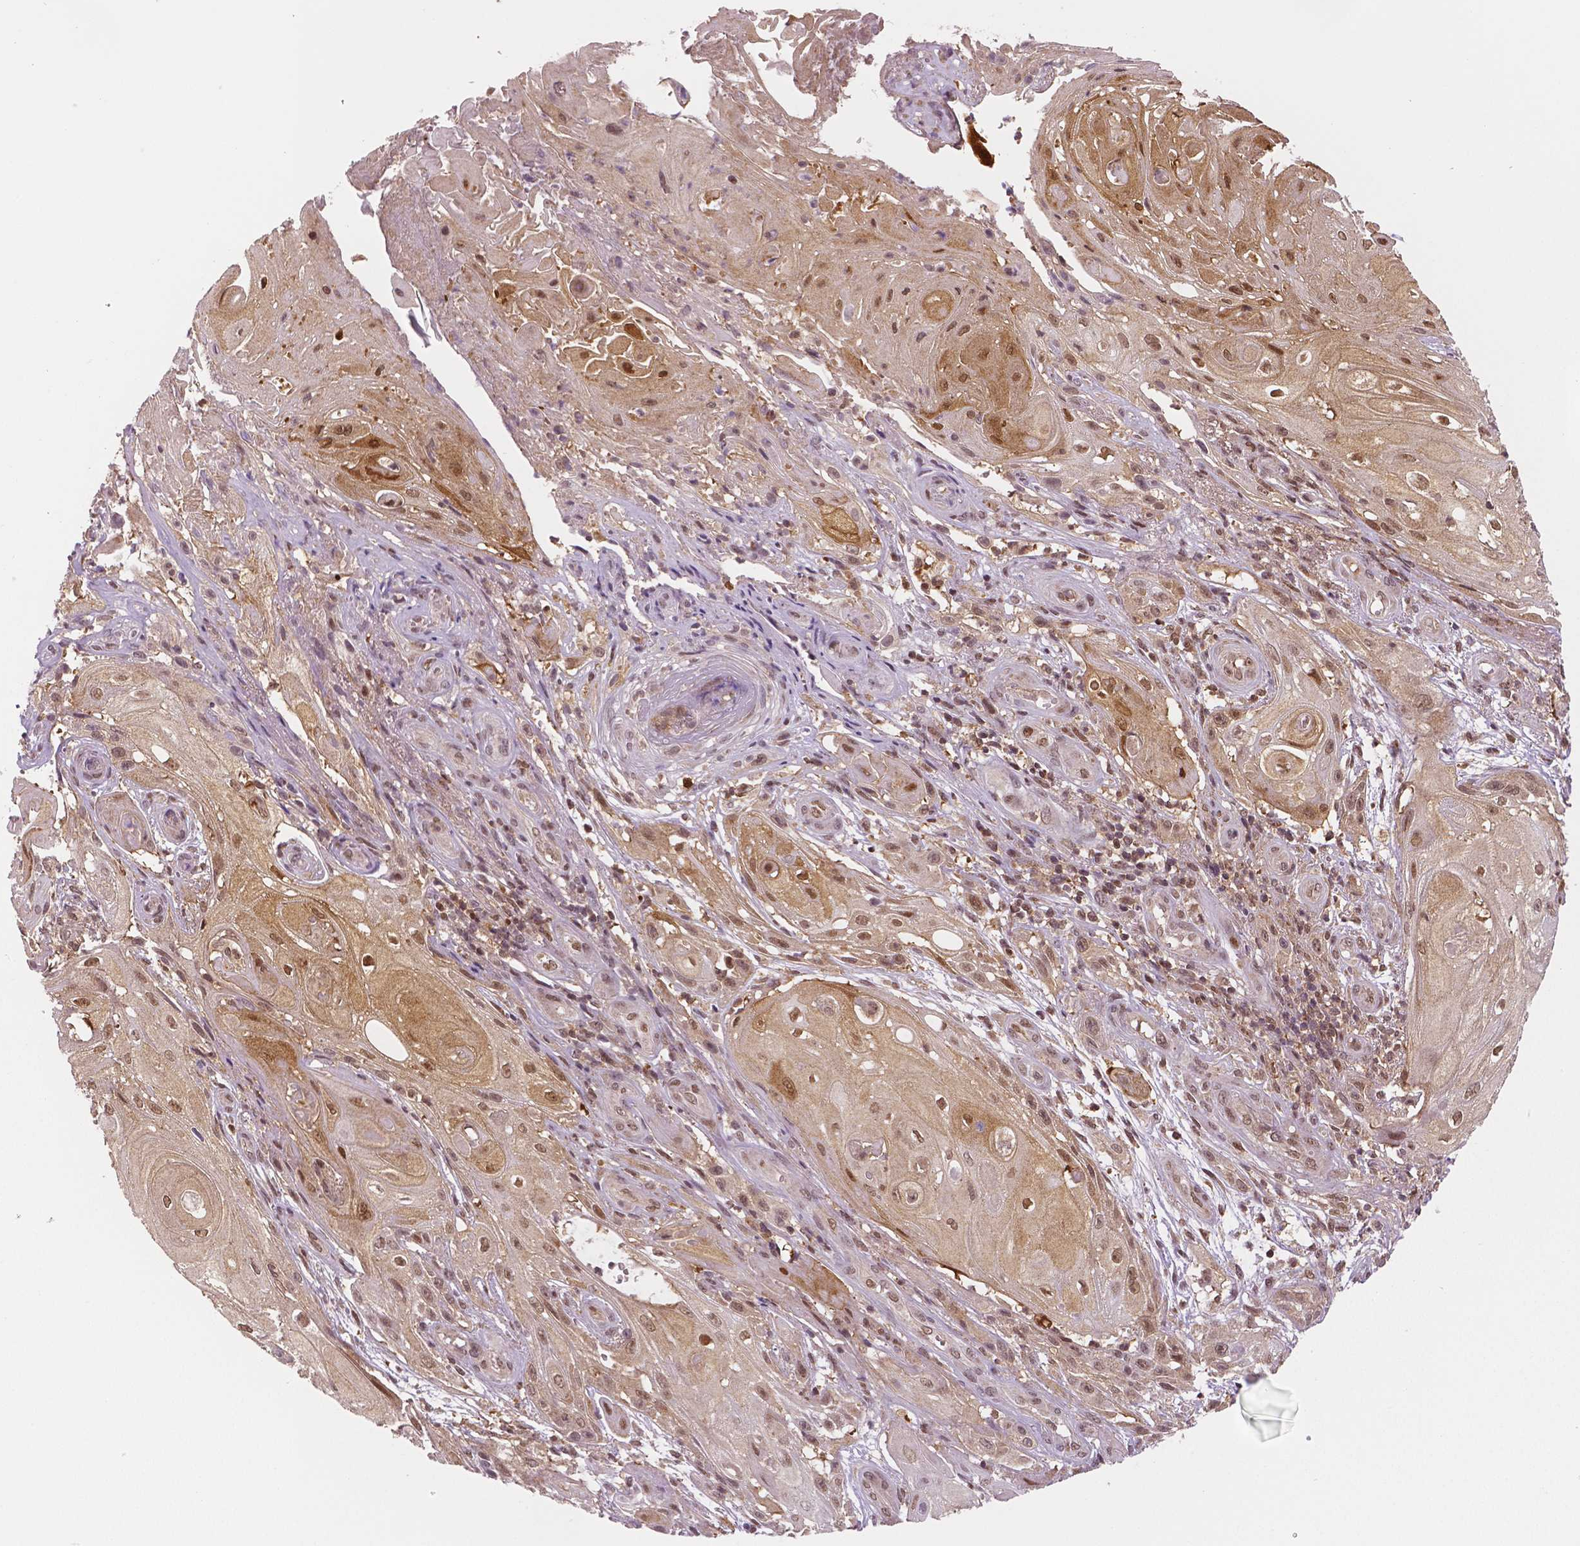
{"staining": {"intensity": "moderate", "quantity": ">75%", "location": "cytoplasmic/membranous,nuclear"}, "tissue": "skin cancer", "cell_type": "Tumor cells", "image_type": "cancer", "snomed": [{"axis": "morphology", "description": "Squamous cell carcinoma, NOS"}, {"axis": "topography", "description": "Skin"}], "caption": "There is medium levels of moderate cytoplasmic/membranous and nuclear staining in tumor cells of skin cancer (squamous cell carcinoma), as demonstrated by immunohistochemical staining (brown color).", "gene": "STAT3", "patient": {"sex": "male", "age": 62}}